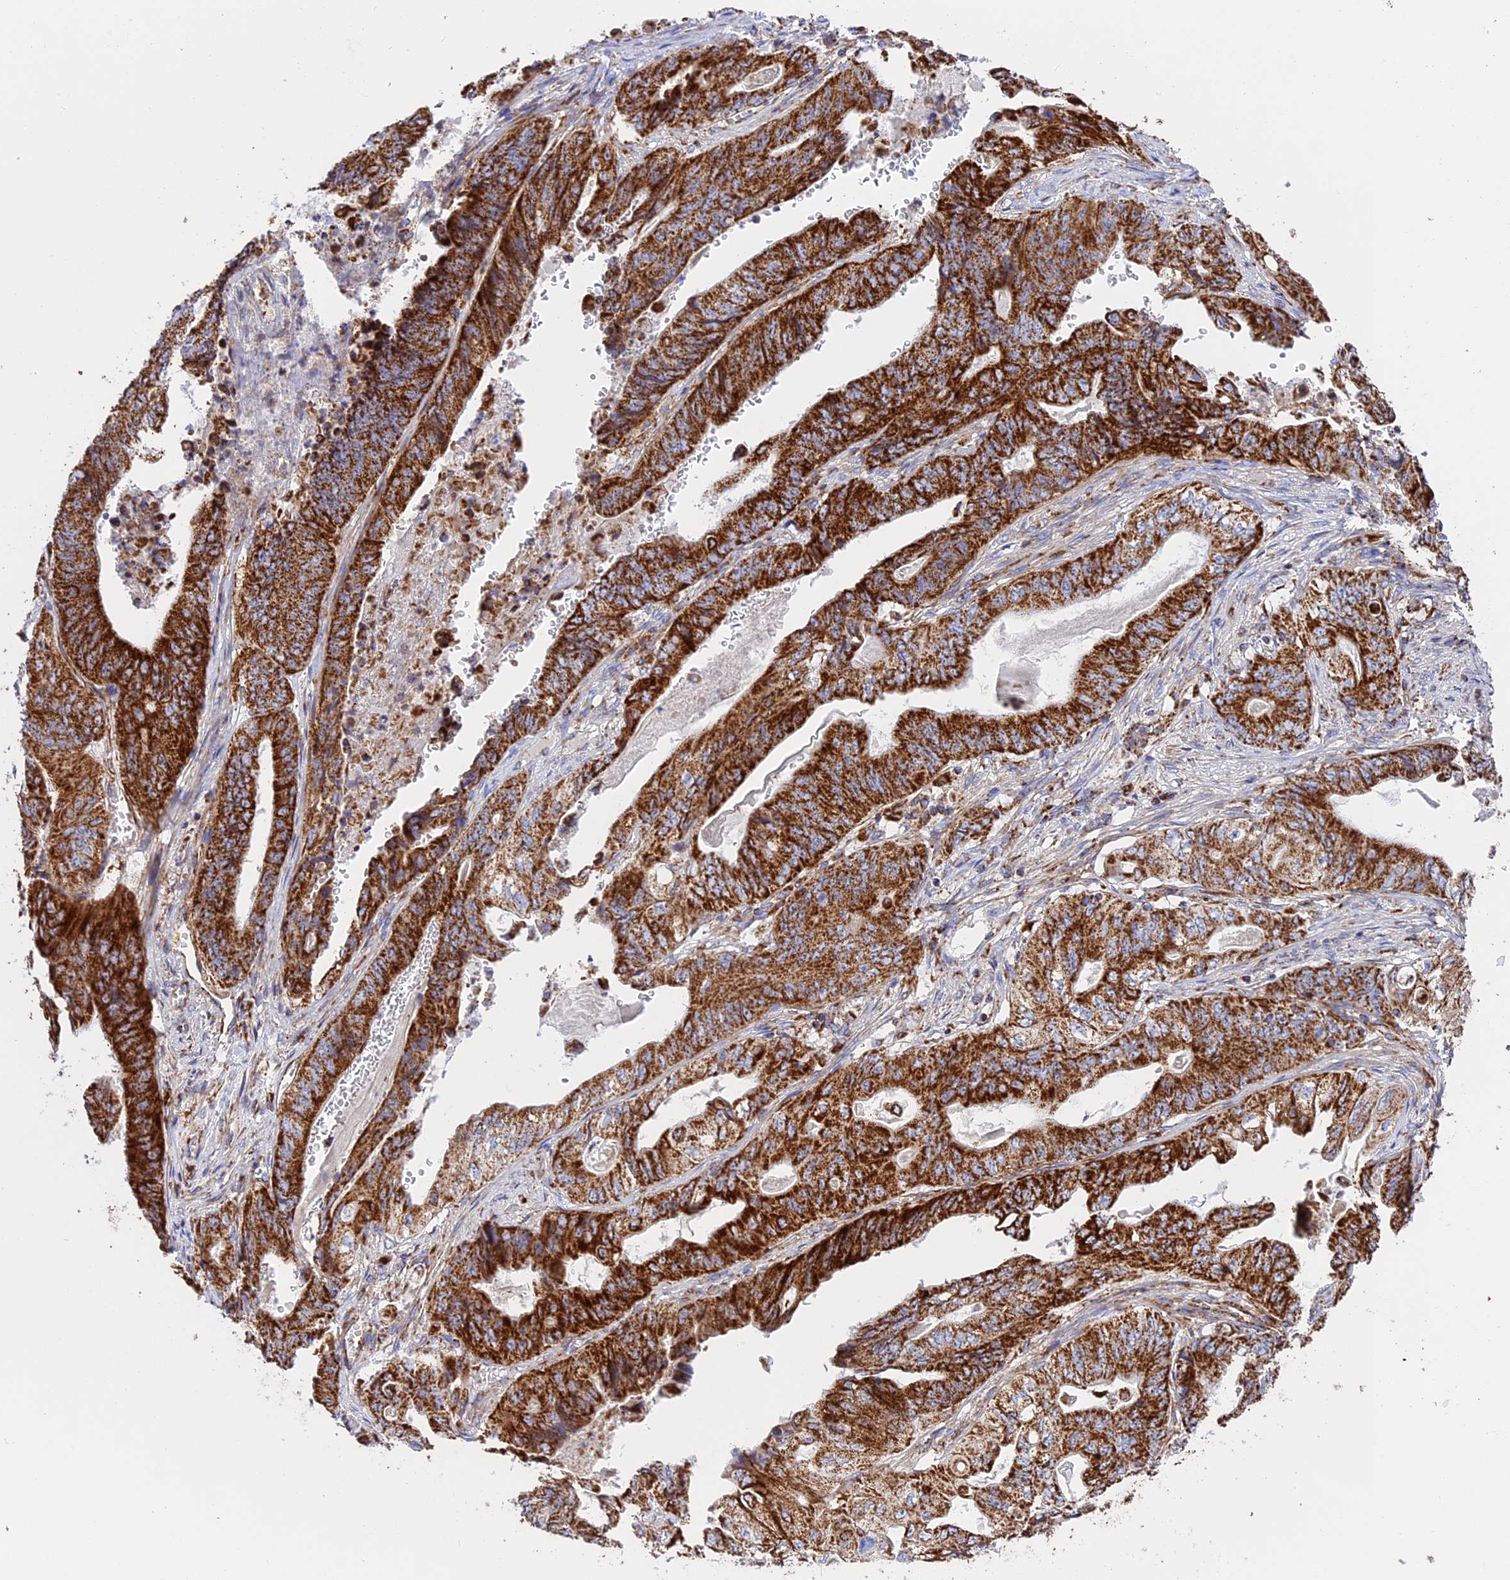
{"staining": {"intensity": "strong", "quantity": ">75%", "location": "cytoplasmic/membranous"}, "tissue": "stomach cancer", "cell_type": "Tumor cells", "image_type": "cancer", "snomed": [{"axis": "morphology", "description": "Adenocarcinoma, NOS"}, {"axis": "topography", "description": "Stomach"}], "caption": "Immunohistochemistry (IHC) histopathology image of human stomach cancer stained for a protein (brown), which demonstrates high levels of strong cytoplasmic/membranous positivity in approximately >75% of tumor cells.", "gene": "UQCRB", "patient": {"sex": "female", "age": 73}}